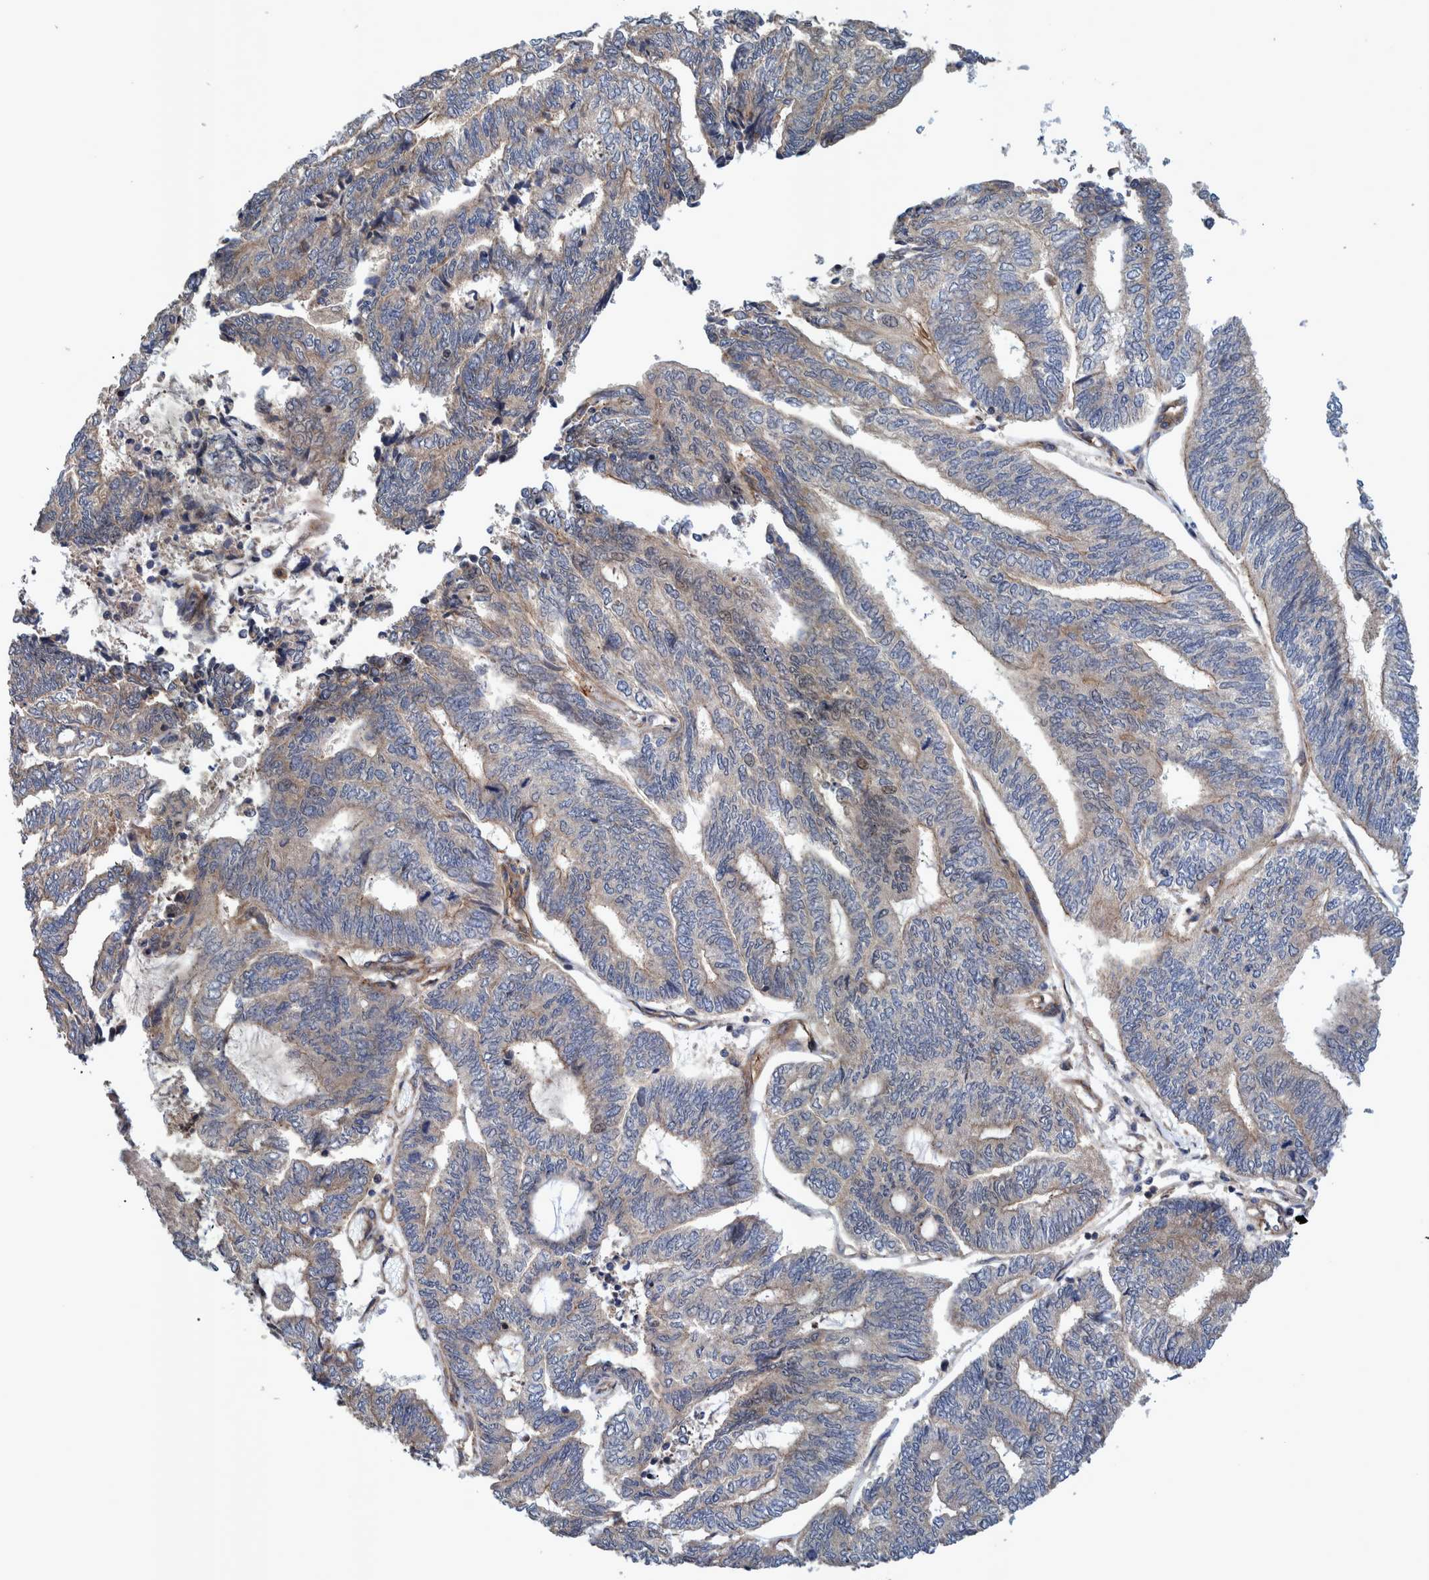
{"staining": {"intensity": "weak", "quantity": "<25%", "location": "cytoplasmic/membranous"}, "tissue": "endometrial cancer", "cell_type": "Tumor cells", "image_type": "cancer", "snomed": [{"axis": "morphology", "description": "Adenocarcinoma, NOS"}, {"axis": "topography", "description": "Uterus"}, {"axis": "topography", "description": "Endometrium"}], "caption": "Adenocarcinoma (endometrial) was stained to show a protein in brown. There is no significant expression in tumor cells.", "gene": "GRPEL2", "patient": {"sex": "female", "age": 70}}